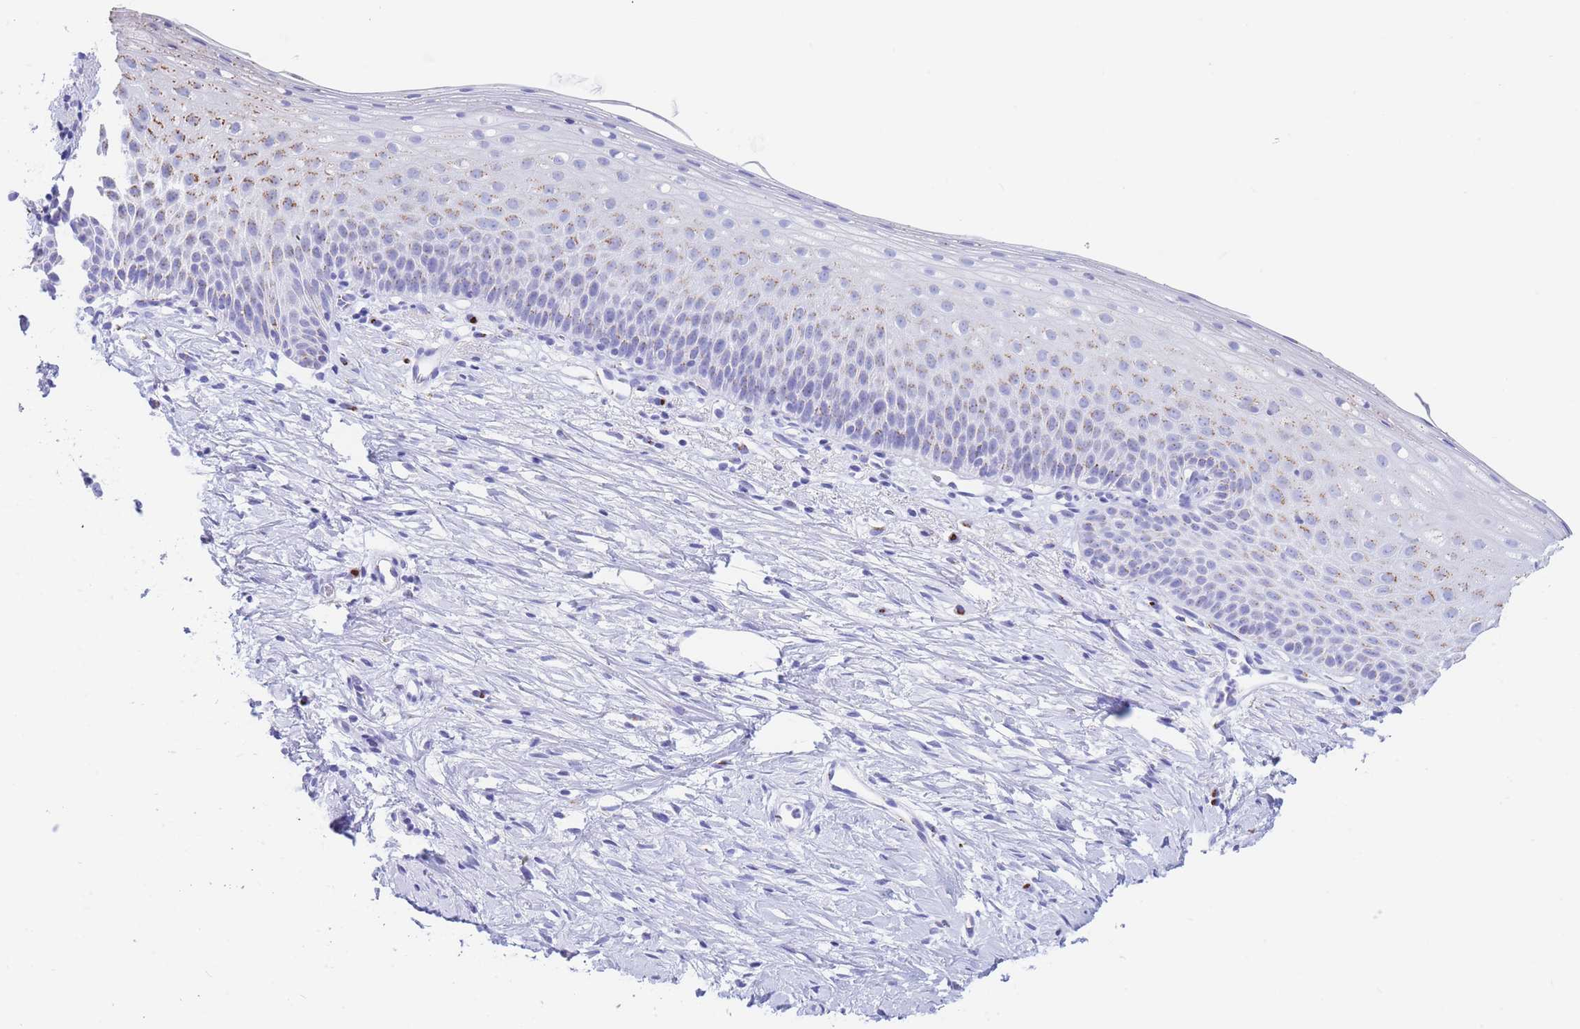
{"staining": {"intensity": "strong", "quantity": ">75%", "location": "cytoplasmic/membranous"}, "tissue": "cervix", "cell_type": "Glandular cells", "image_type": "normal", "snomed": [{"axis": "morphology", "description": "Normal tissue, NOS"}, {"axis": "topography", "description": "Cervix"}], "caption": "High-magnification brightfield microscopy of normal cervix stained with DAB (3,3'-diaminobenzidine) (brown) and counterstained with hematoxylin (blue). glandular cells exhibit strong cytoplasmic/membranous staining is present in approximately>75% of cells.", "gene": "FAM3C", "patient": {"sex": "female", "age": 57}}